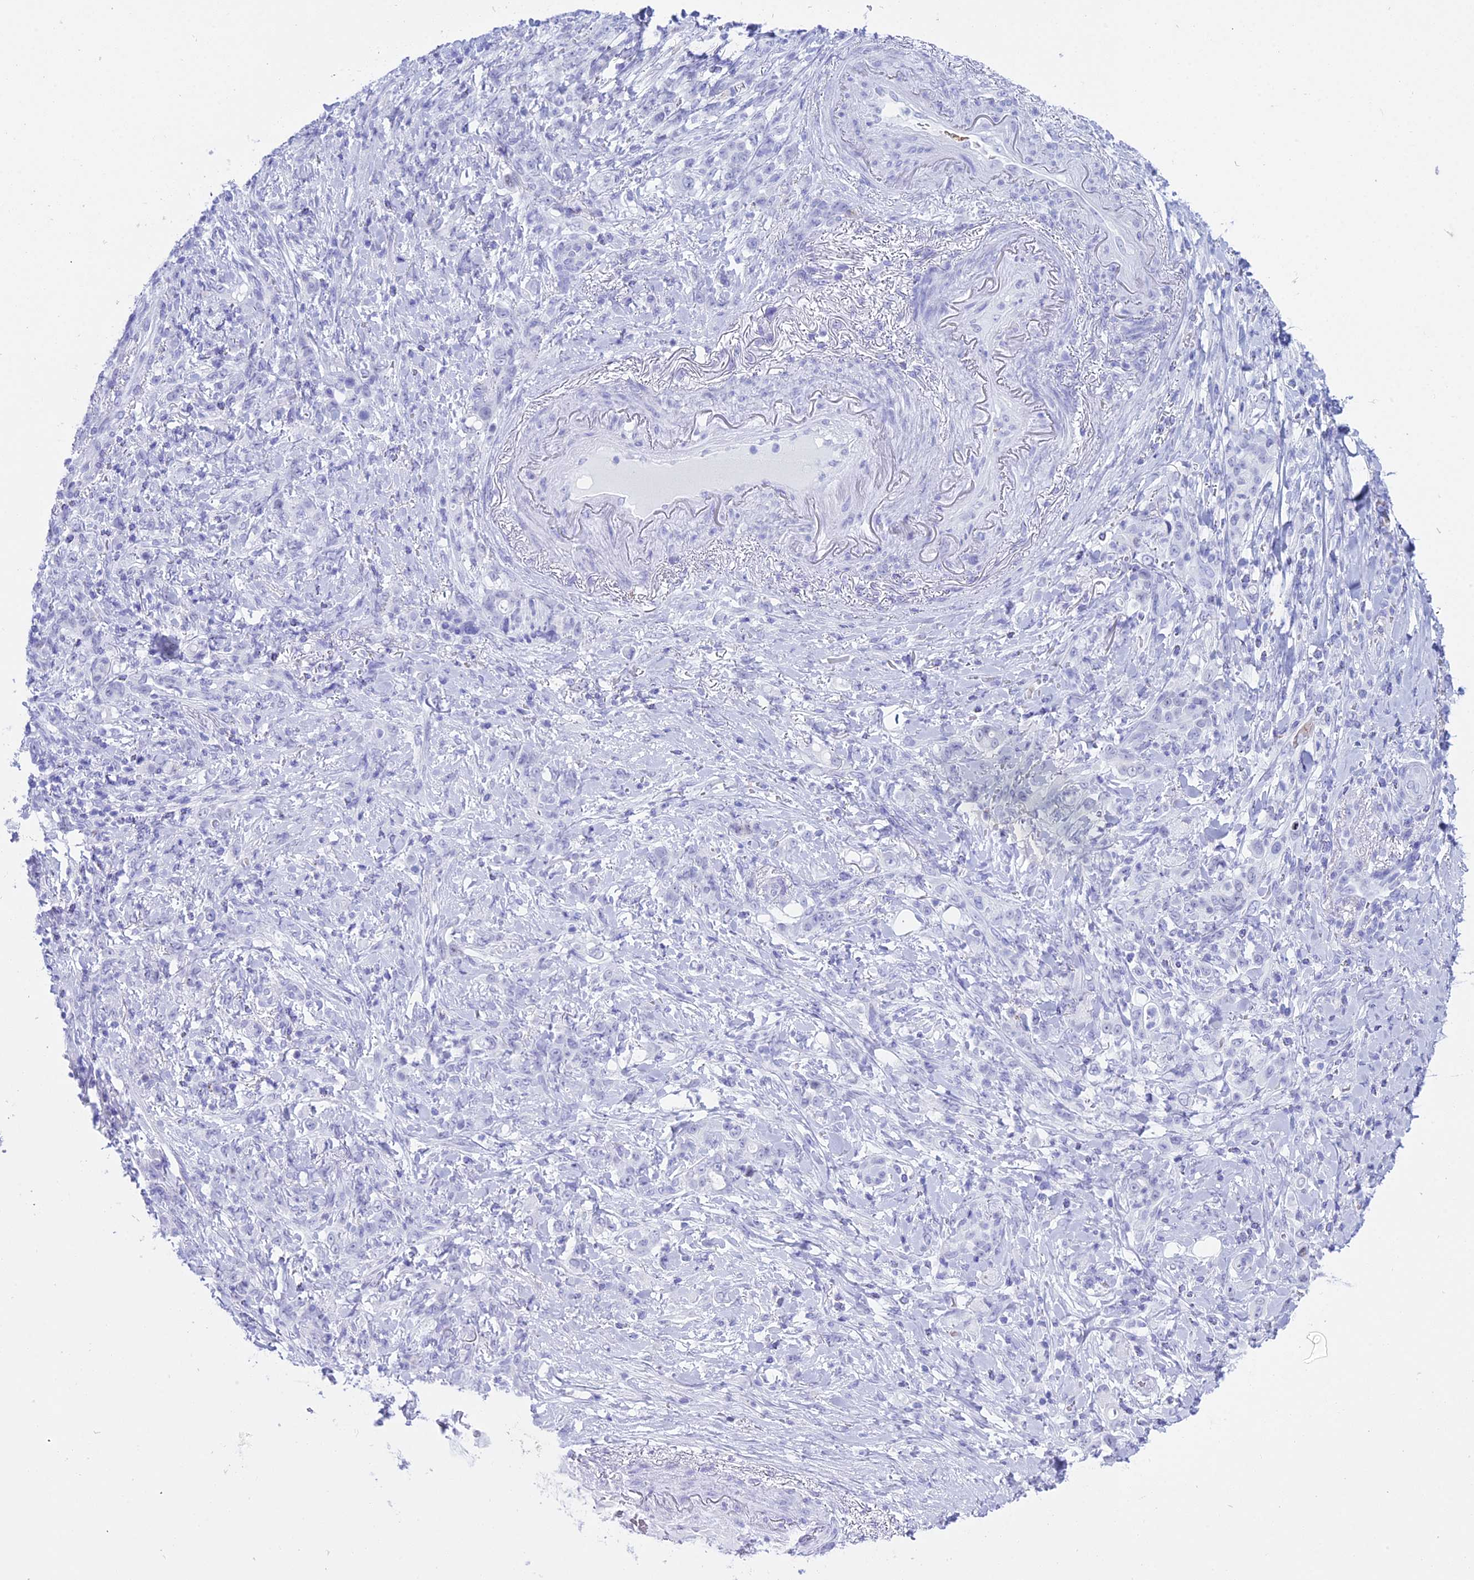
{"staining": {"intensity": "negative", "quantity": "none", "location": "none"}, "tissue": "stomach cancer", "cell_type": "Tumor cells", "image_type": "cancer", "snomed": [{"axis": "morphology", "description": "Normal tissue, NOS"}, {"axis": "morphology", "description": "Adenocarcinoma, NOS"}, {"axis": "topography", "description": "Stomach"}], "caption": "Tumor cells show no significant expression in stomach cancer.", "gene": "RNPS1", "patient": {"sex": "female", "age": 79}}